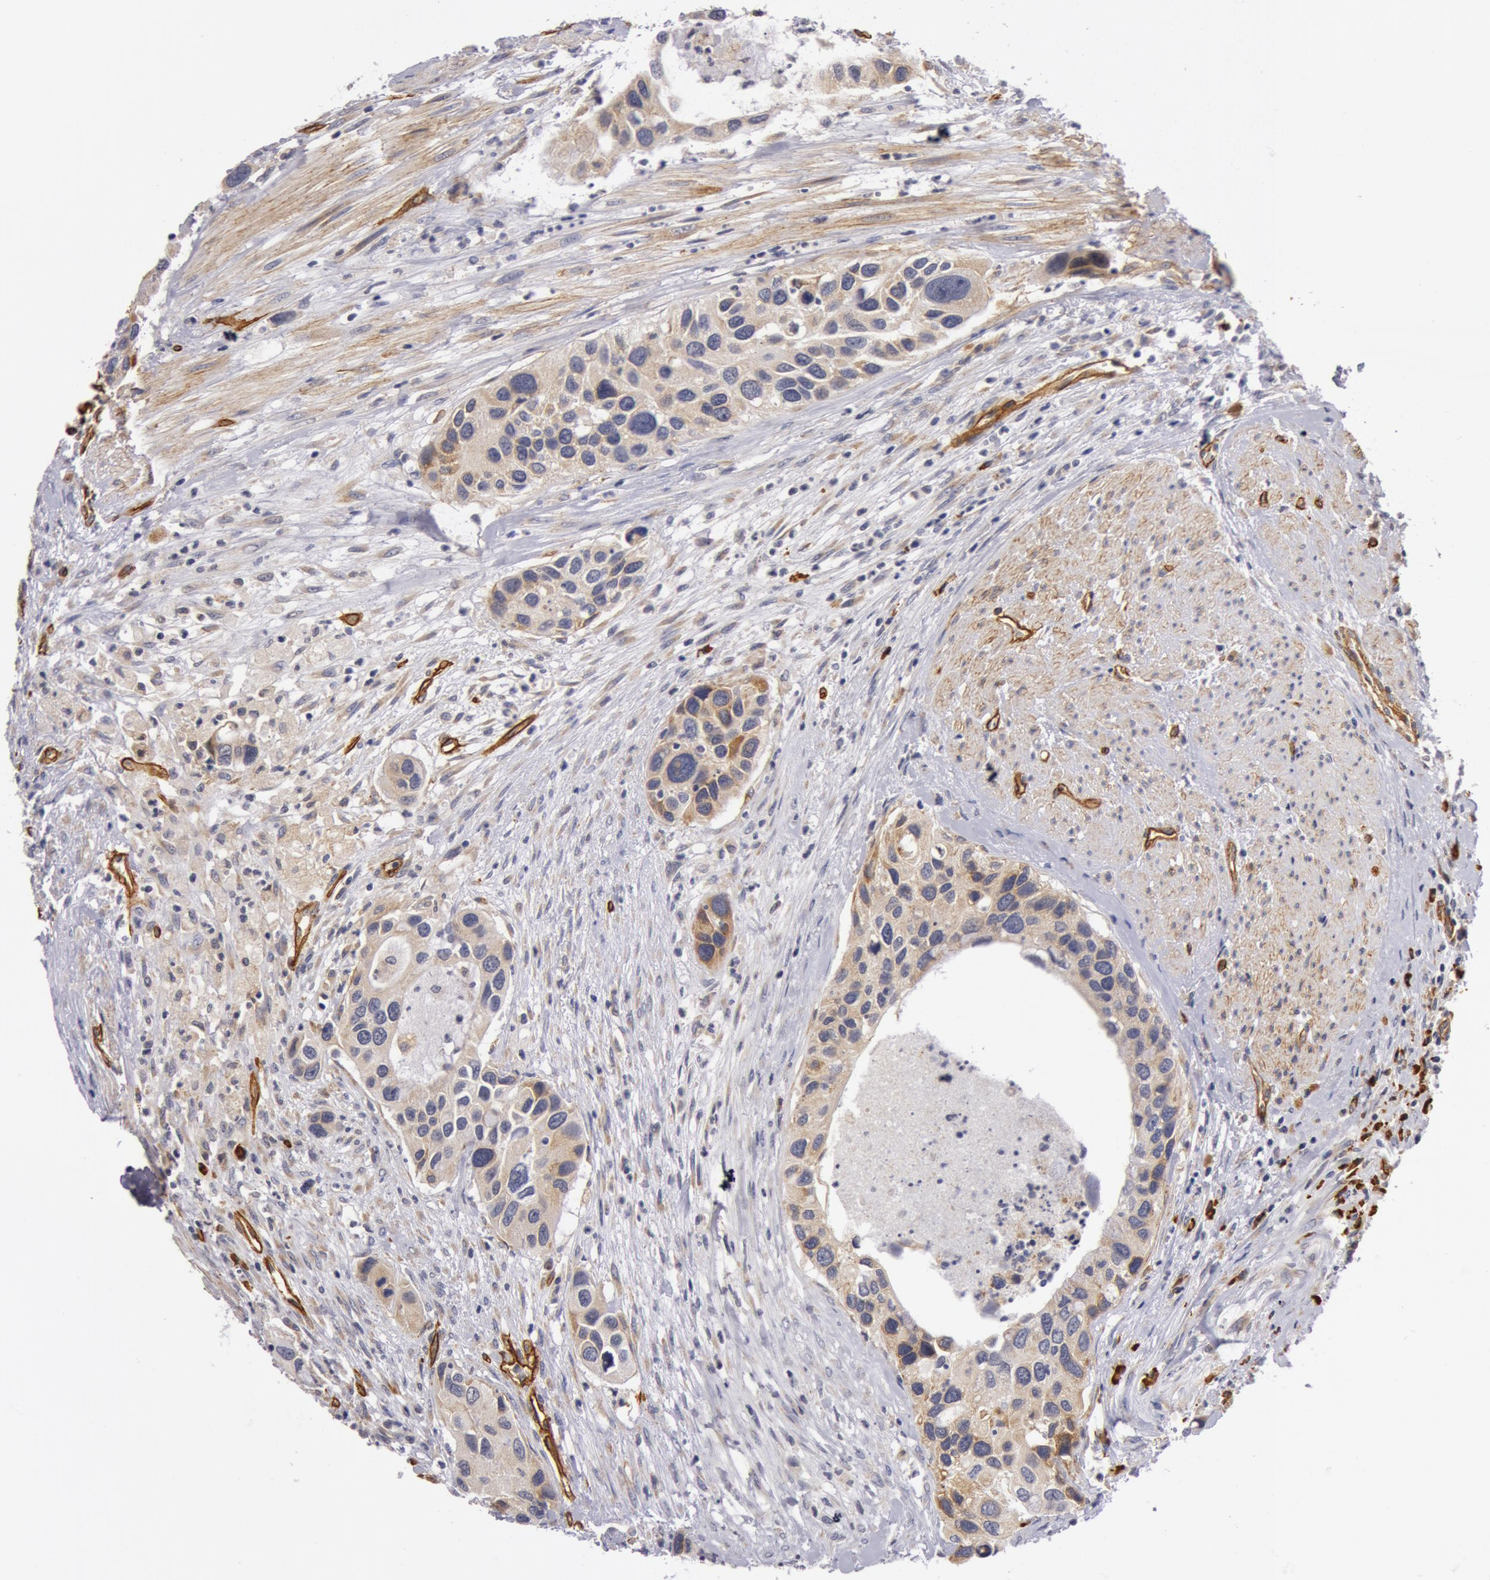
{"staining": {"intensity": "weak", "quantity": ">75%", "location": "cytoplasmic/membranous"}, "tissue": "urothelial cancer", "cell_type": "Tumor cells", "image_type": "cancer", "snomed": [{"axis": "morphology", "description": "Urothelial carcinoma, High grade"}, {"axis": "topography", "description": "Urinary bladder"}], "caption": "A micrograph showing weak cytoplasmic/membranous expression in about >75% of tumor cells in urothelial cancer, as visualized by brown immunohistochemical staining.", "gene": "IL23A", "patient": {"sex": "male", "age": 66}}